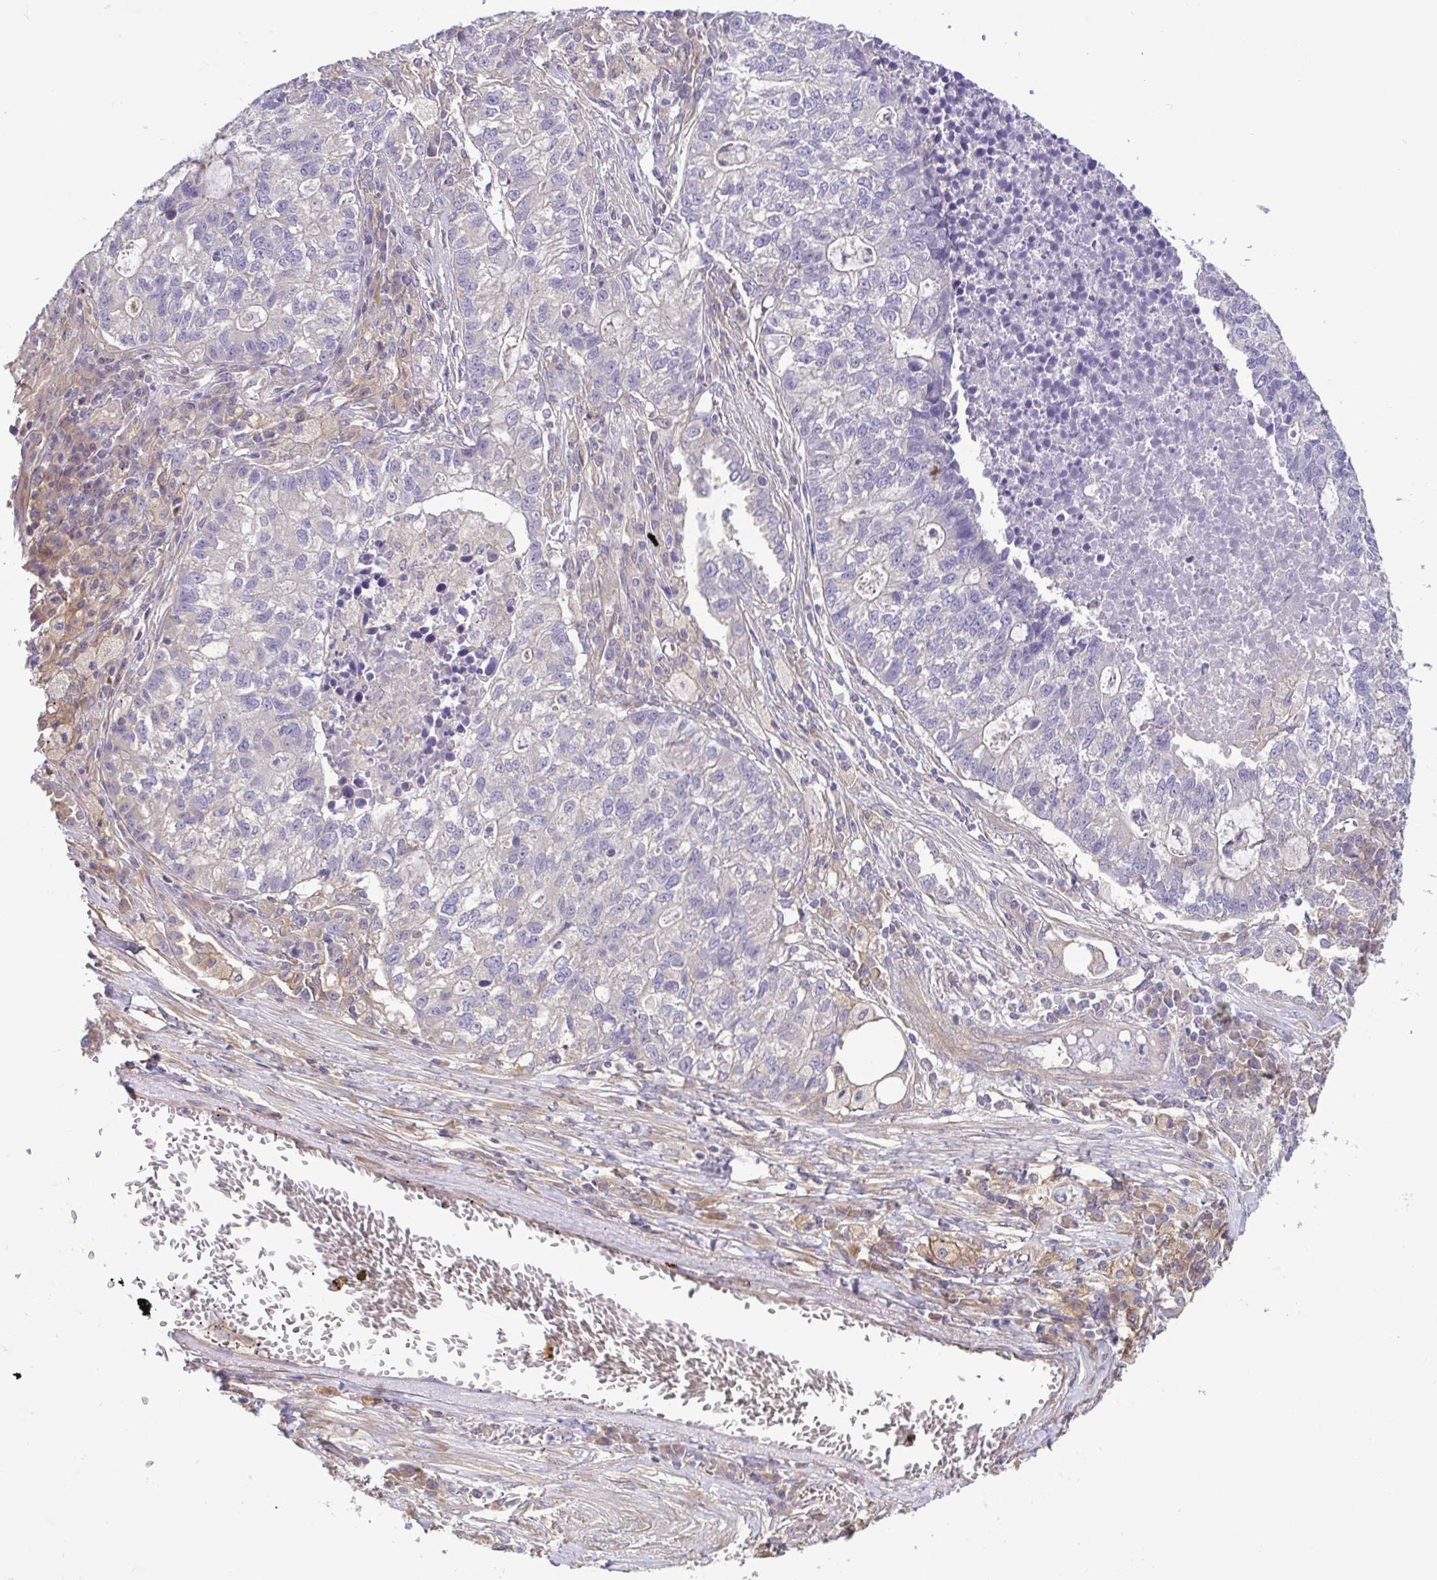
{"staining": {"intensity": "negative", "quantity": "none", "location": "none"}, "tissue": "lung cancer", "cell_type": "Tumor cells", "image_type": "cancer", "snomed": [{"axis": "morphology", "description": "Adenocarcinoma, NOS"}, {"axis": "topography", "description": "Lung"}], "caption": "Protein analysis of lung adenocarcinoma reveals no significant expression in tumor cells.", "gene": "LMF2", "patient": {"sex": "male", "age": 57}}